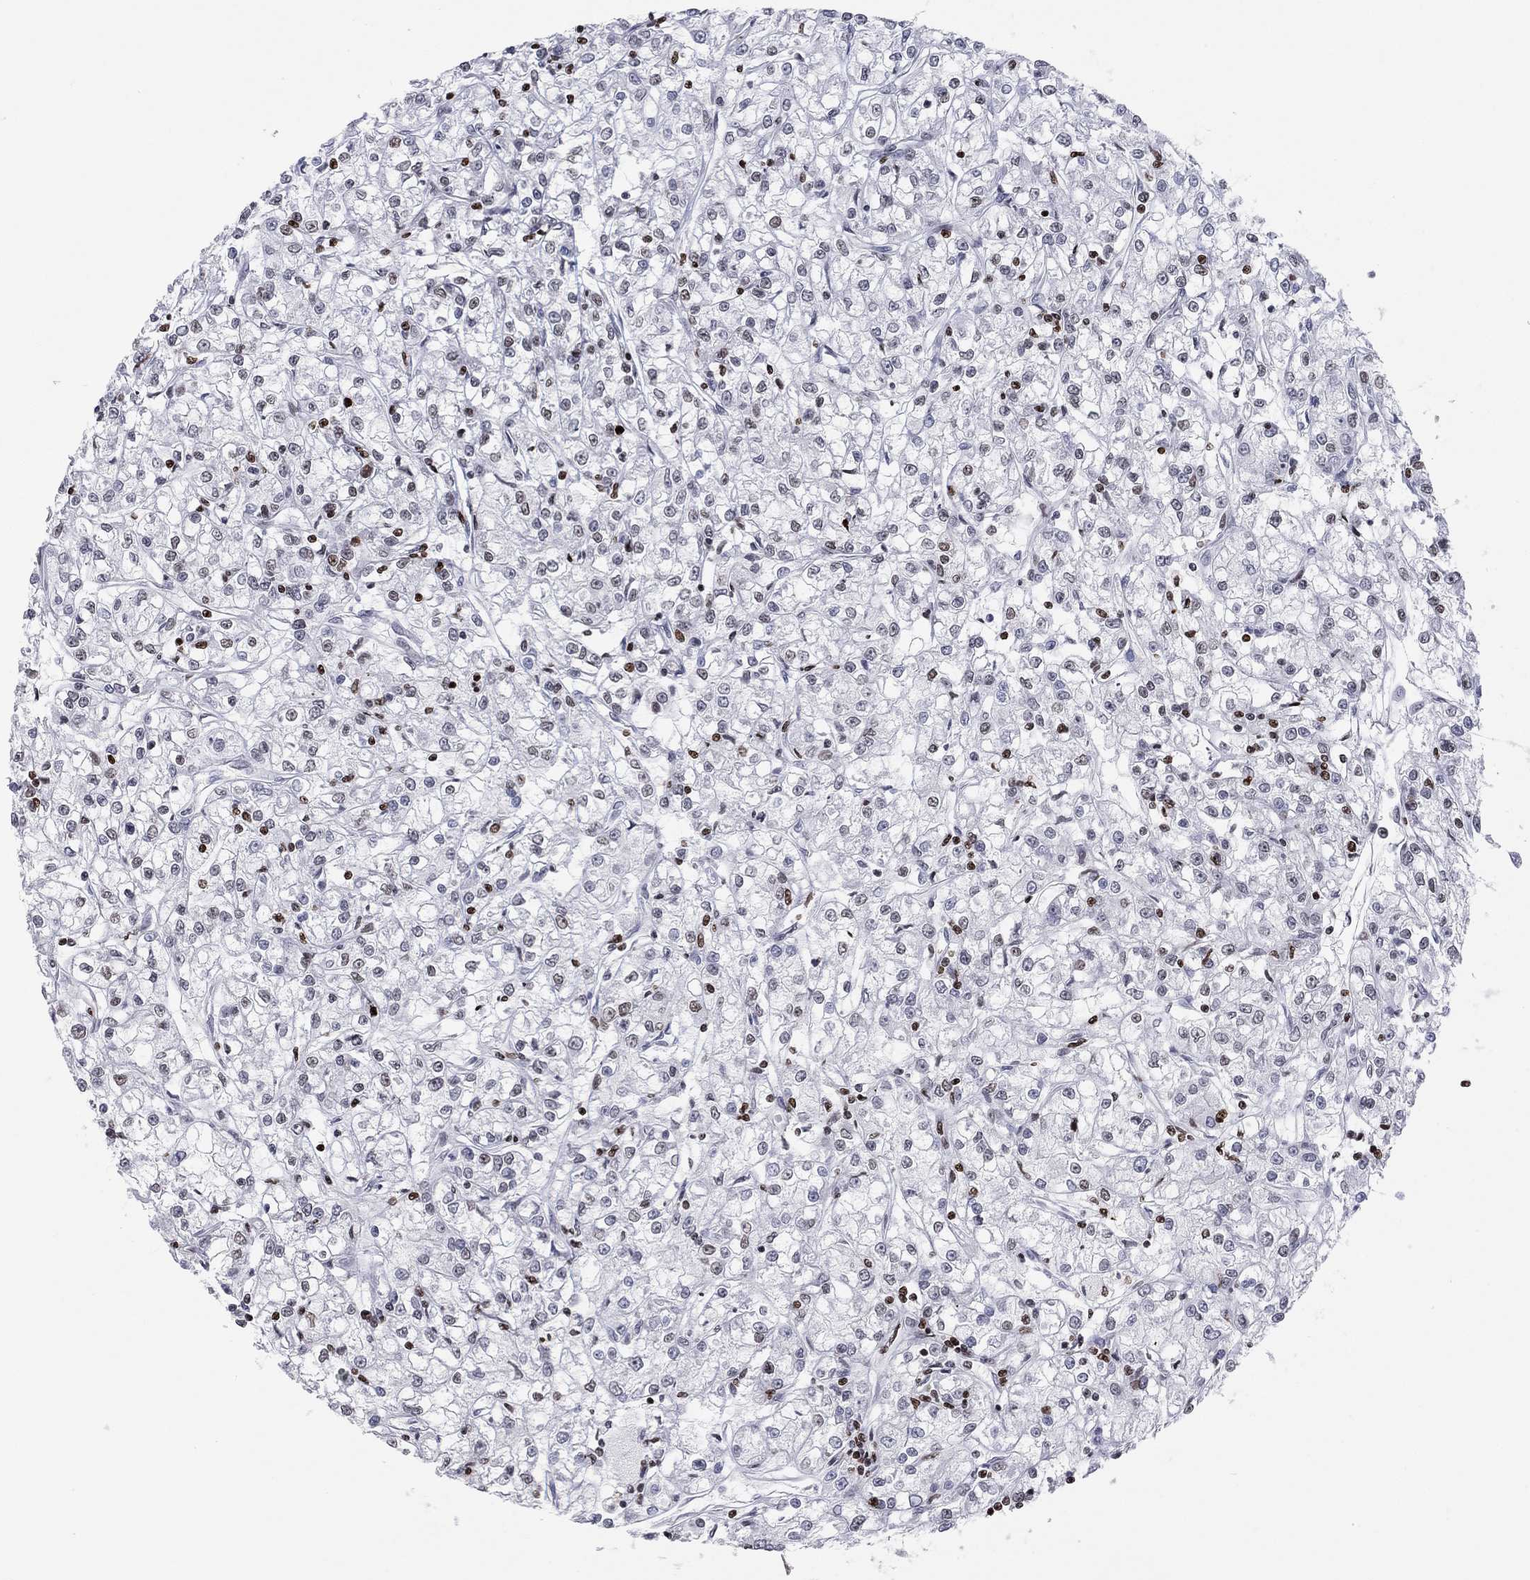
{"staining": {"intensity": "moderate", "quantity": "<25%", "location": "nuclear"}, "tissue": "renal cancer", "cell_type": "Tumor cells", "image_type": "cancer", "snomed": [{"axis": "morphology", "description": "Adenocarcinoma, NOS"}, {"axis": "topography", "description": "Kidney"}], "caption": "Approximately <25% of tumor cells in human renal cancer (adenocarcinoma) demonstrate moderate nuclear protein positivity as visualized by brown immunohistochemical staining.", "gene": "H2AX", "patient": {"sex": "female", "age": 59}}